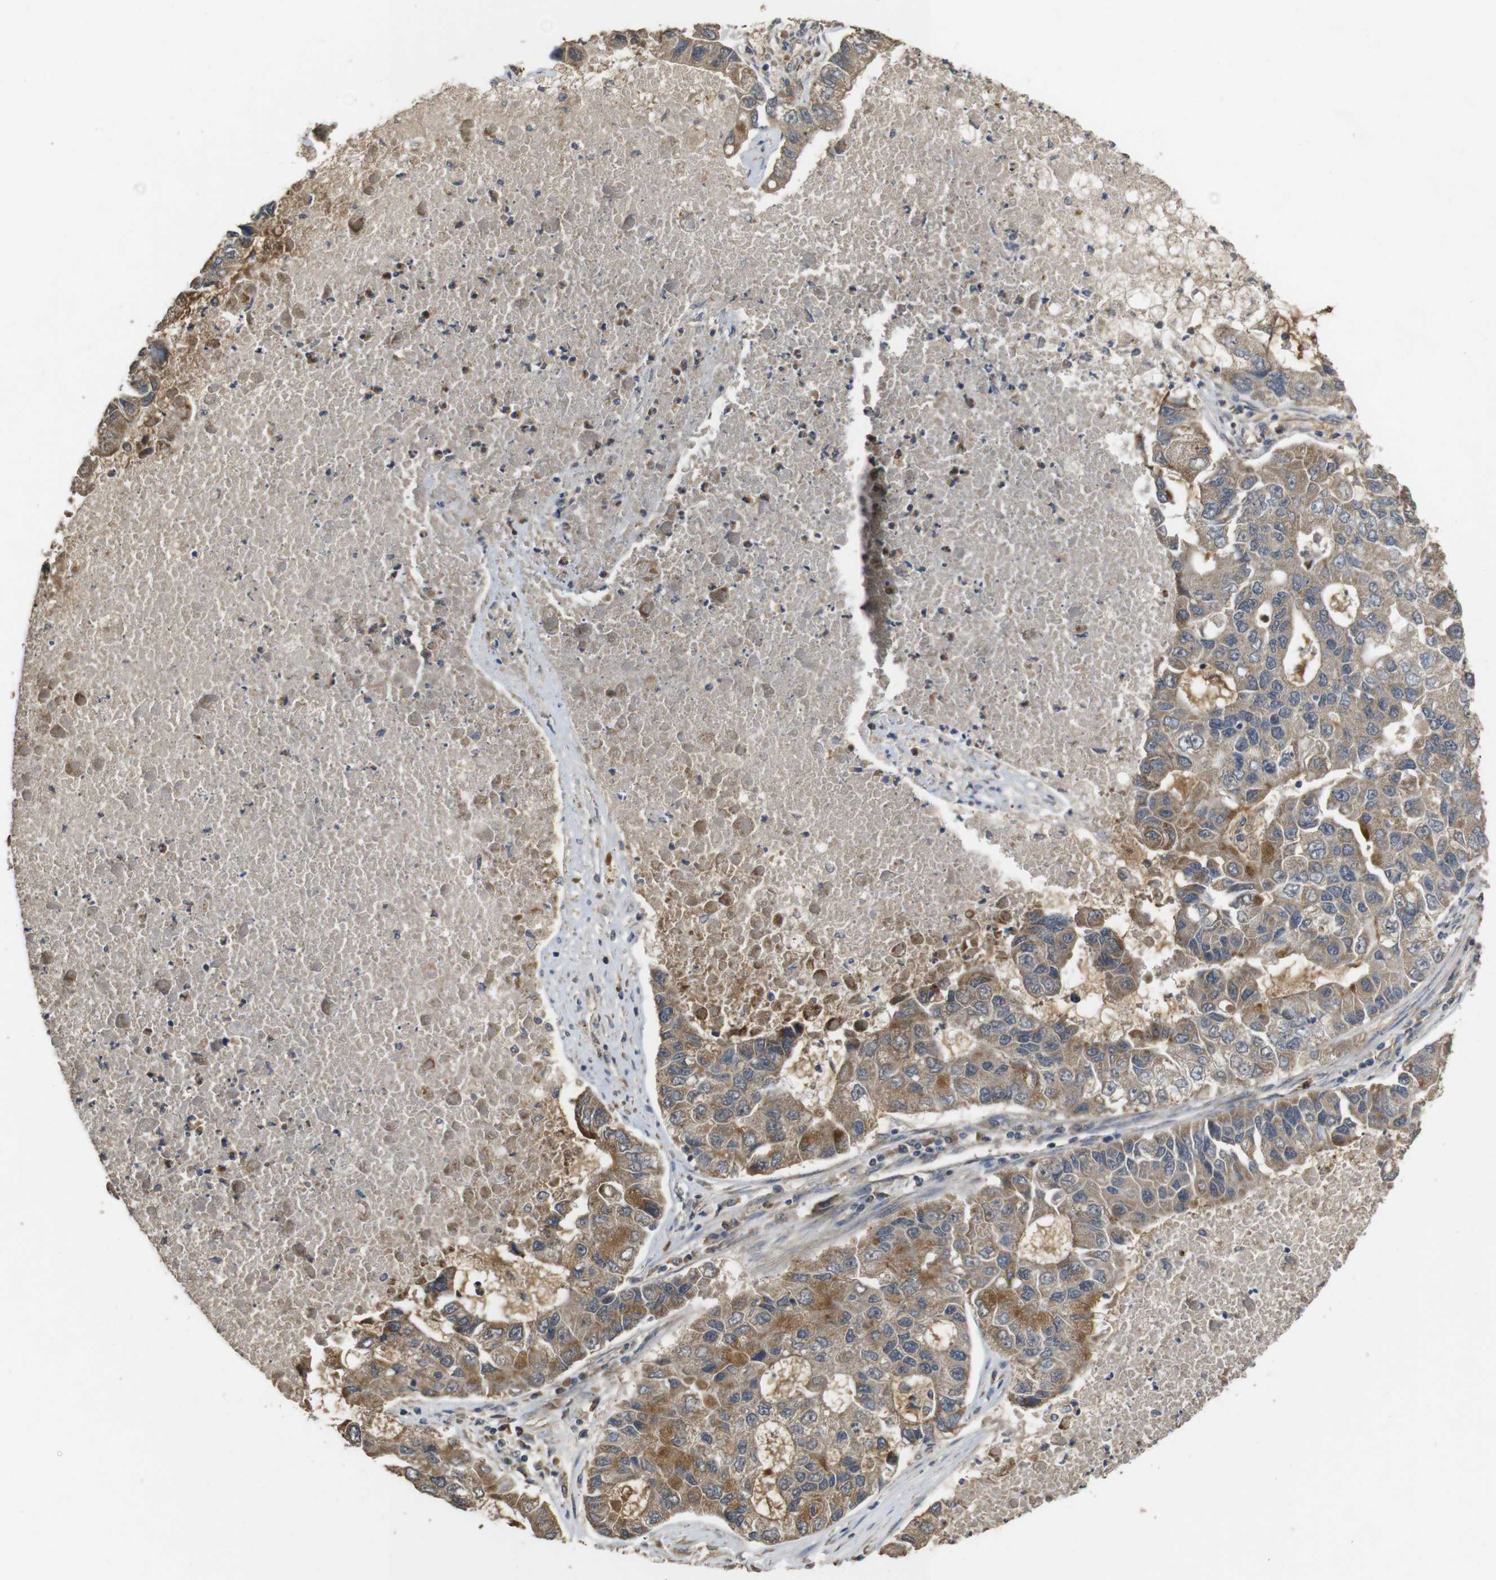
{"staining": {"intensity": "moderate", "quantity": ">75%", "location": "cytoplasmic/membranous"}, "tissue": "lung cancer", "cell_type": "Tumor cells", "image_type": "cancer", "snomed": [{"axis": "morphology", "description": "Adenocarcinoma, NOS"}, {"axis": "topography", "description": "Lung"}], "caption": "A photomicrograph of human lung adenocarcinoma stained for a protein exhibits moderate cytoplasmic/membranous brown staining in tumor cells.", "gene": "PCDHB10", "patient": {"sex": "female", "age": 51}}